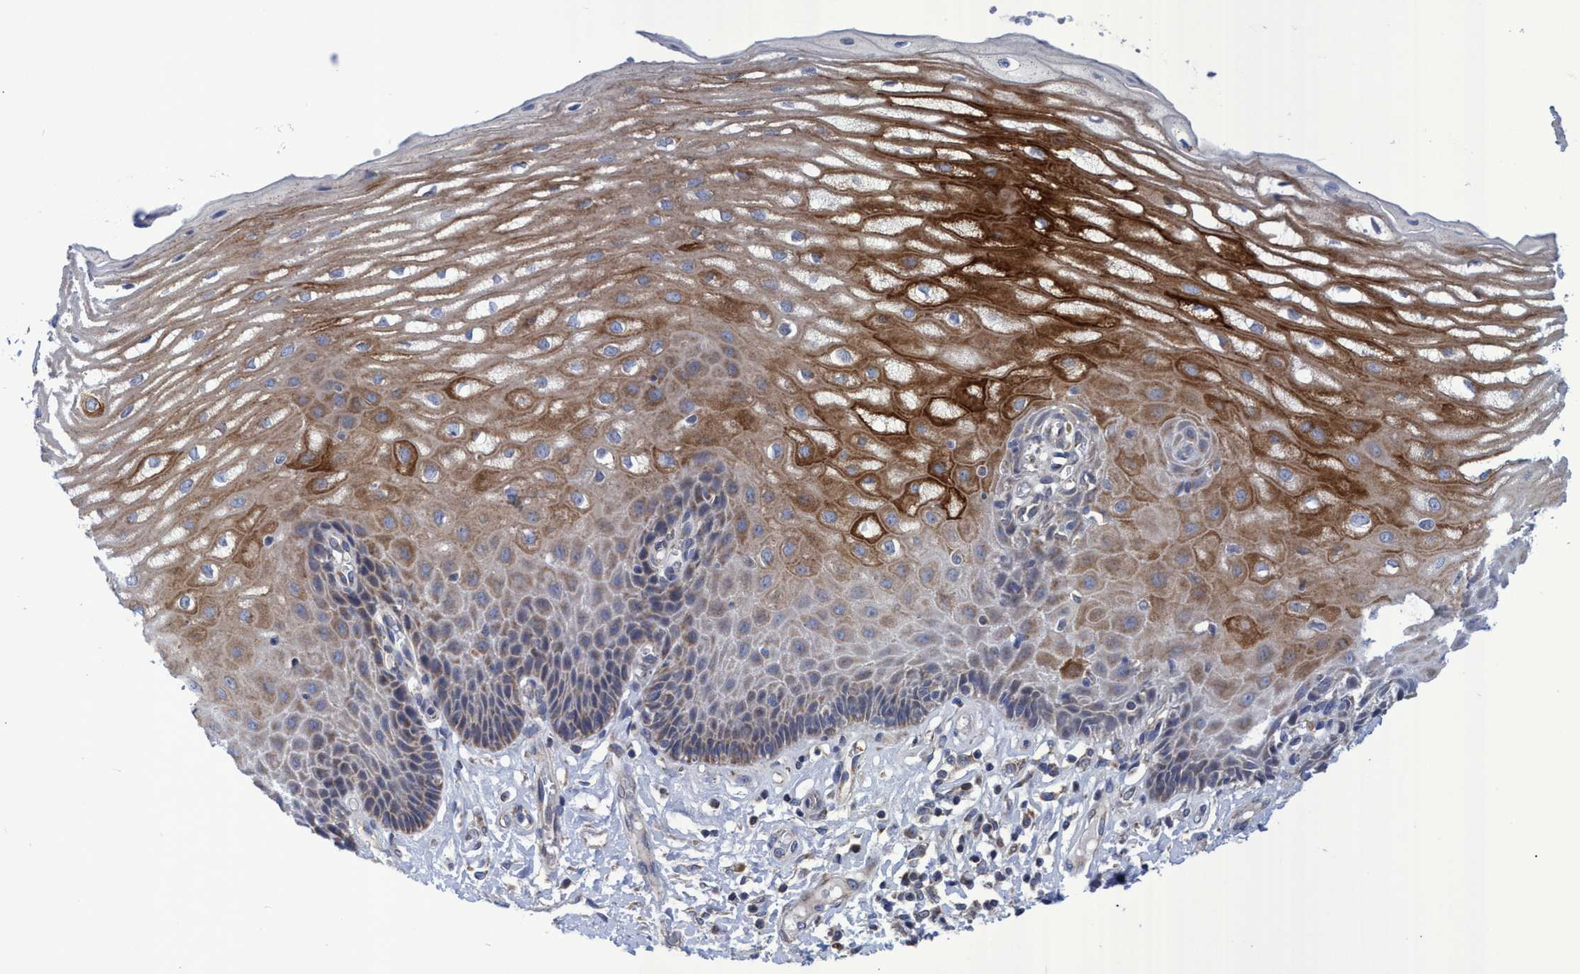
{"staining": {"intensity": "moderate", "quantity": ">75%", "location": "cytoplasmic/membranous"}, "tissue": "esophagus", "cell_type": "Squamous epithelial cells", "image_type": "normal", "snomed": [{"axis": "morphology", "description": "Normal tissue, NOS"}, {"axis": "topography", "description": "Esophagus"}], "caption": "A high-resolution histopathology image shows immunohistochemistry (IHC) staining of unremarkable esophagus, which shows moderate cytoplasmic/membranous expression in approximately >75% of squamous epithelial cells. The staining was performed using DAB (3,3'-diaminobenzidine) to visualize the protein expression in brown, while the nuclei were stained in blue with hematoxylin (Magnification: 20x).", "gene": "NAT16", "patient": {"sex": "male", "age": 54}}